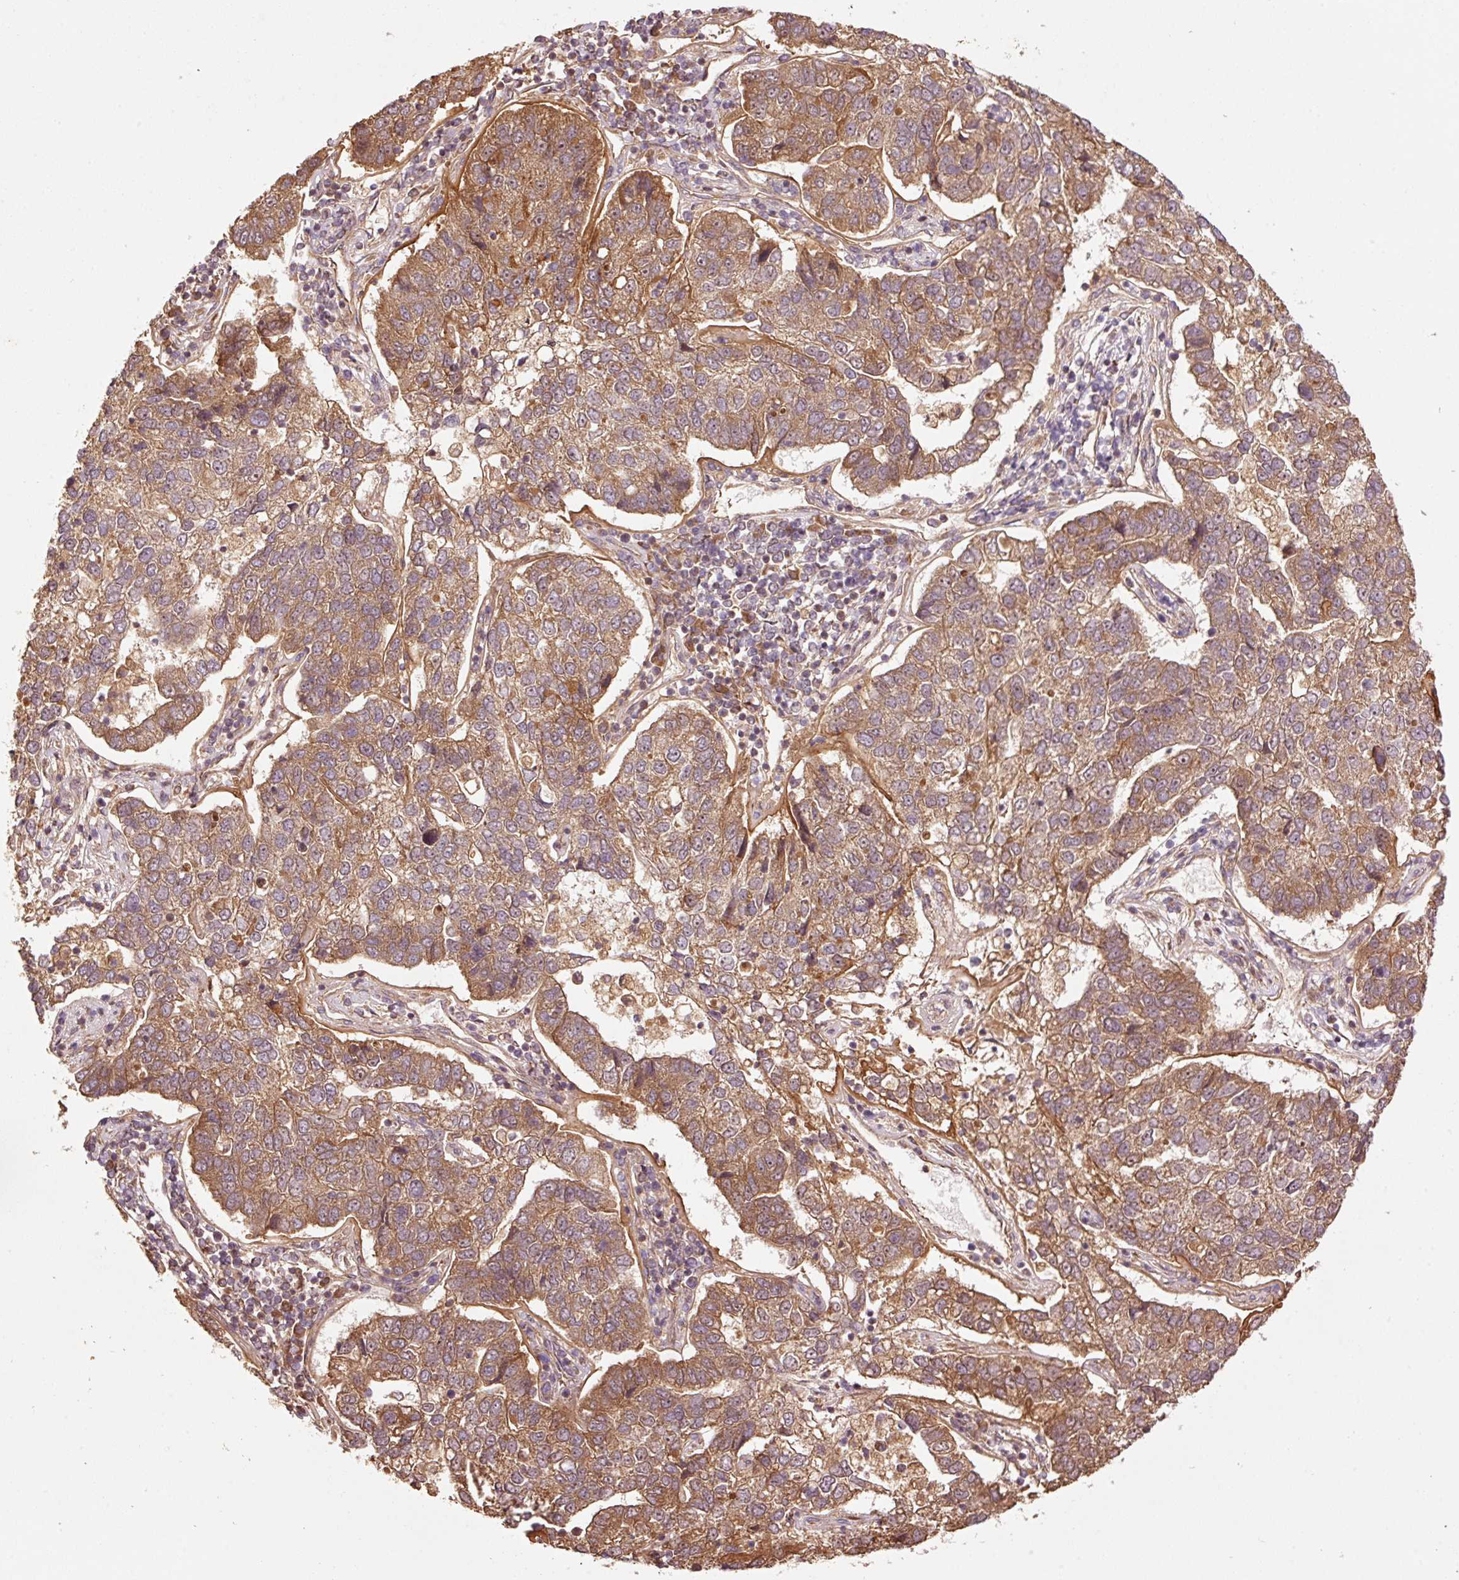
{"staining": {"intensity": "moderate", "quantity": ">75%", "location": "cytoplasmic/membranous"}, "tissue": "pancreatic cancer", "cell_type": "Tumor cells", "image_type": "cancer", "snomed": [{"axis": "morphology", "description": "Adenocarcinoma, NOS"}, {"axis": "topography", "description": "Pancreas"}], "caption": "Human adenocarcinoma (pancreatic) stained with a protein marker demonstrates moderate staining in tumor cells.", "gene": "OXER1", "patient": {"sex": "female", "age": 61}}